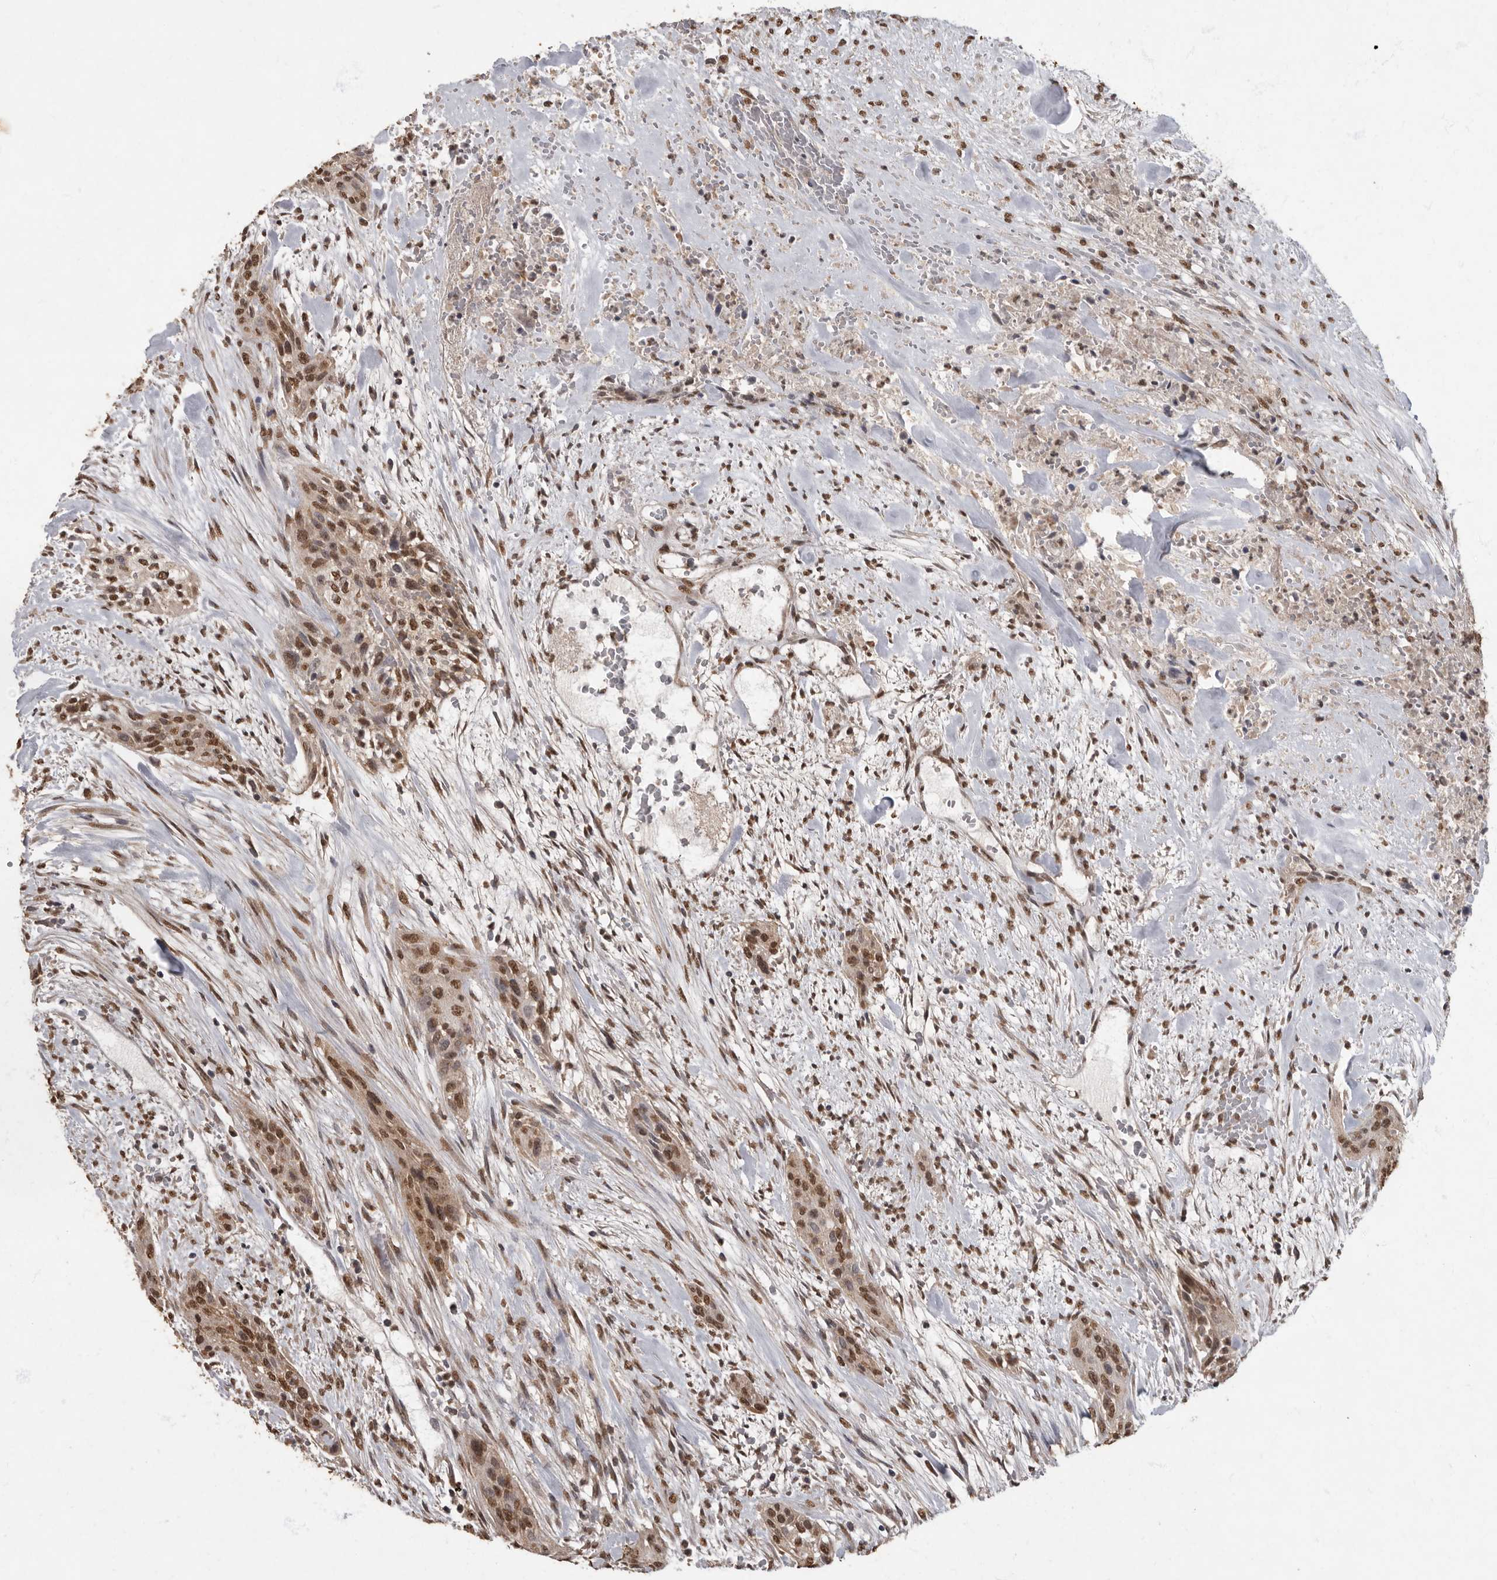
{"staining": {"intensity": "moderate", "quantity": ">75%", "location": "cytoplasmic/membranous,nuclear"}, "tissue": "urothelial cancer", "cell_type": "Tumor cells", "image_type": "cancer", "snomed": [{"axis": "morphology", "description": "Urothelial carcinoma, High grade"}, {"axis": "topography", "description": "Urinary bladder"}], "caption": "Immunohistochemical staining of human urothelial cancer displays medium levels of moderate cytoplasmic/membranous and nuclear expression in about >75% of tumor cells. The protein of interest is stained brown, and the nuclei are stained in blue (DAB (3,3'-diaminobenzidine) IHC with brightfield microscopy, high magnification).", "gene": "NBL1", "patient": {"sex": "male", "age": 35}}